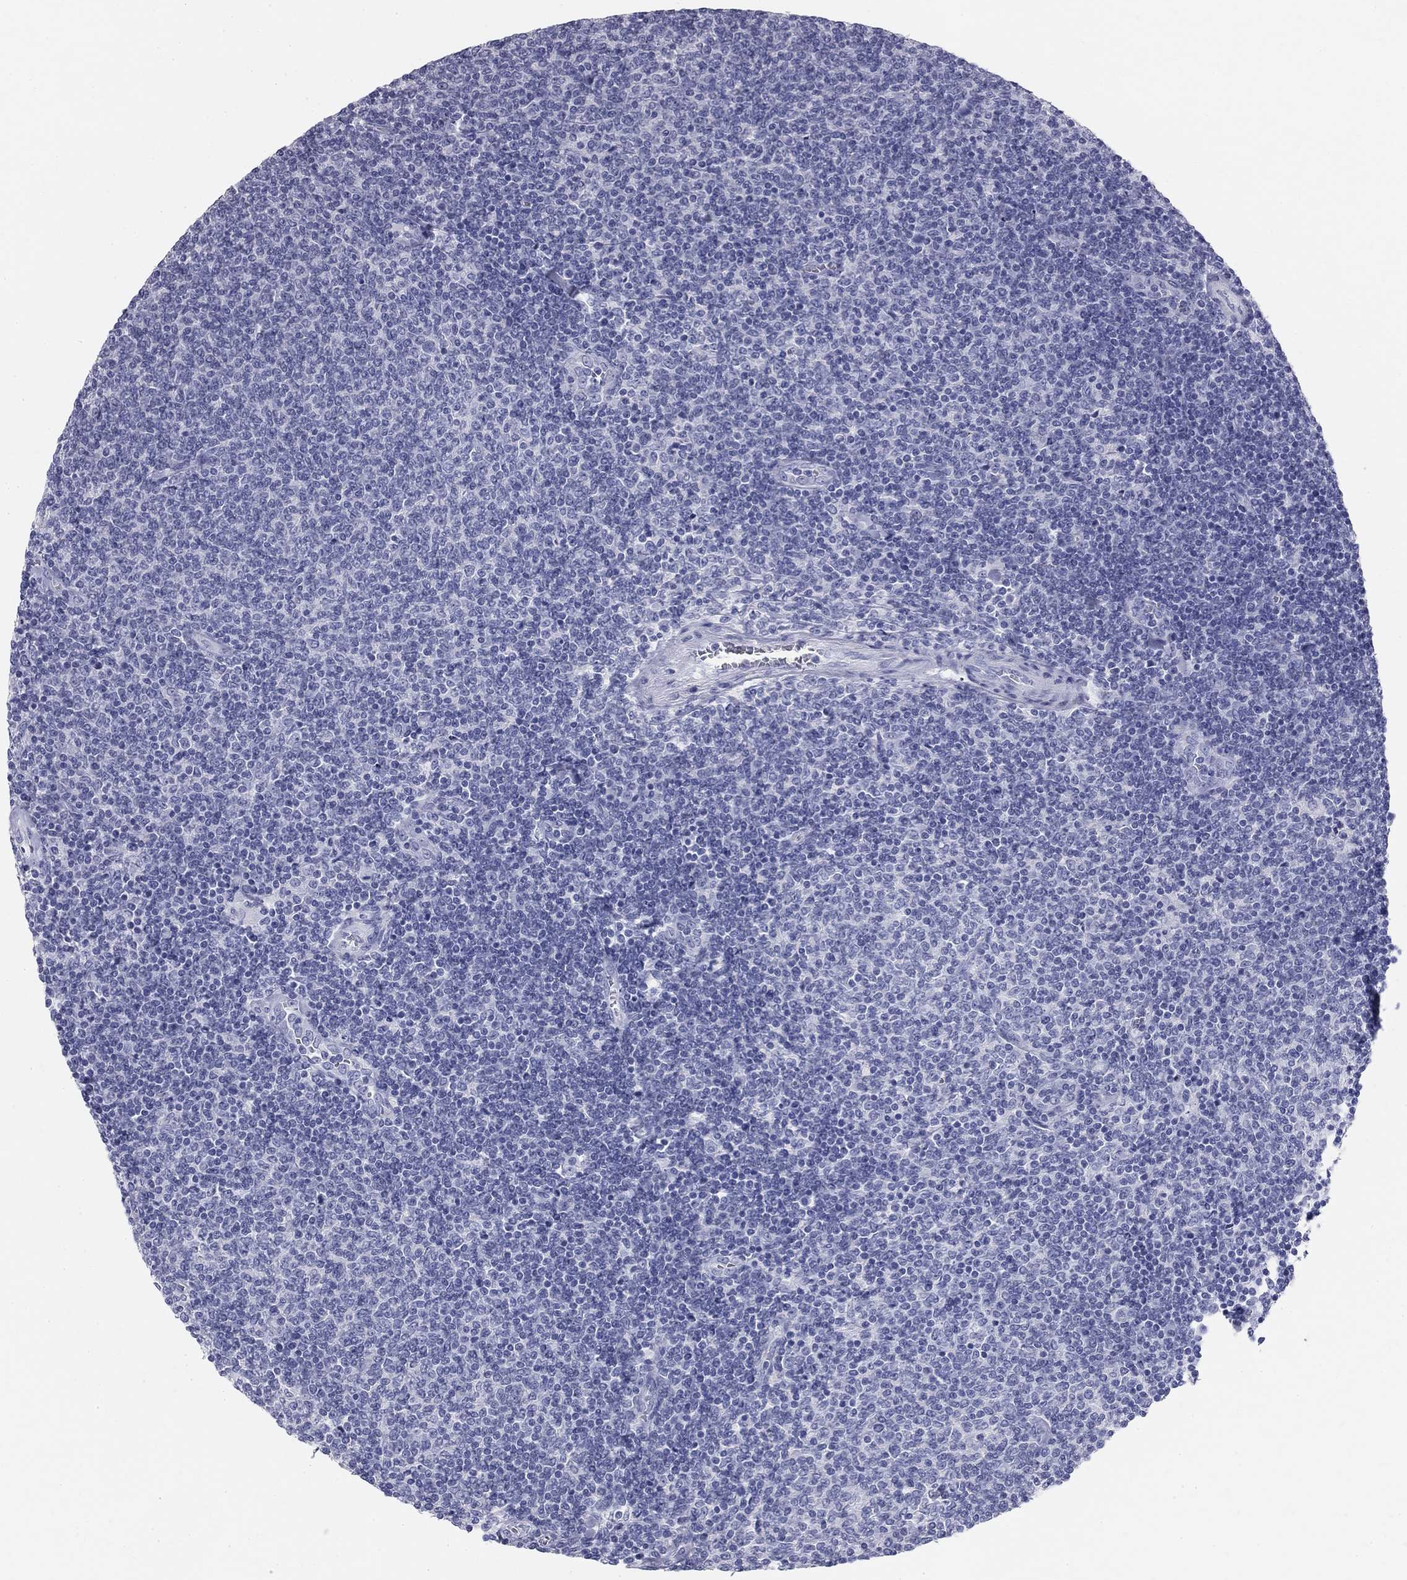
{"staining": {"intensity": "negative", "quantity": "none", "location": "none"}, "tissue": "lymphoma", "cell_type": "Tumor cells", "image_type": "cancer", "snomed": [{"axis": "morphology", "description": "Malignant lymphoma, non-Hodgkin's type, Low grade"}, {"axis": "topography", "description": "Lymph node"}], "caption": "IHC image of neoplastic tissue: lymphoma stained with DAB demonstrates no significant protein staining in tumor cells.", "gene": "SULT2B1", "patient": {"sex": "male", "age": 52}}